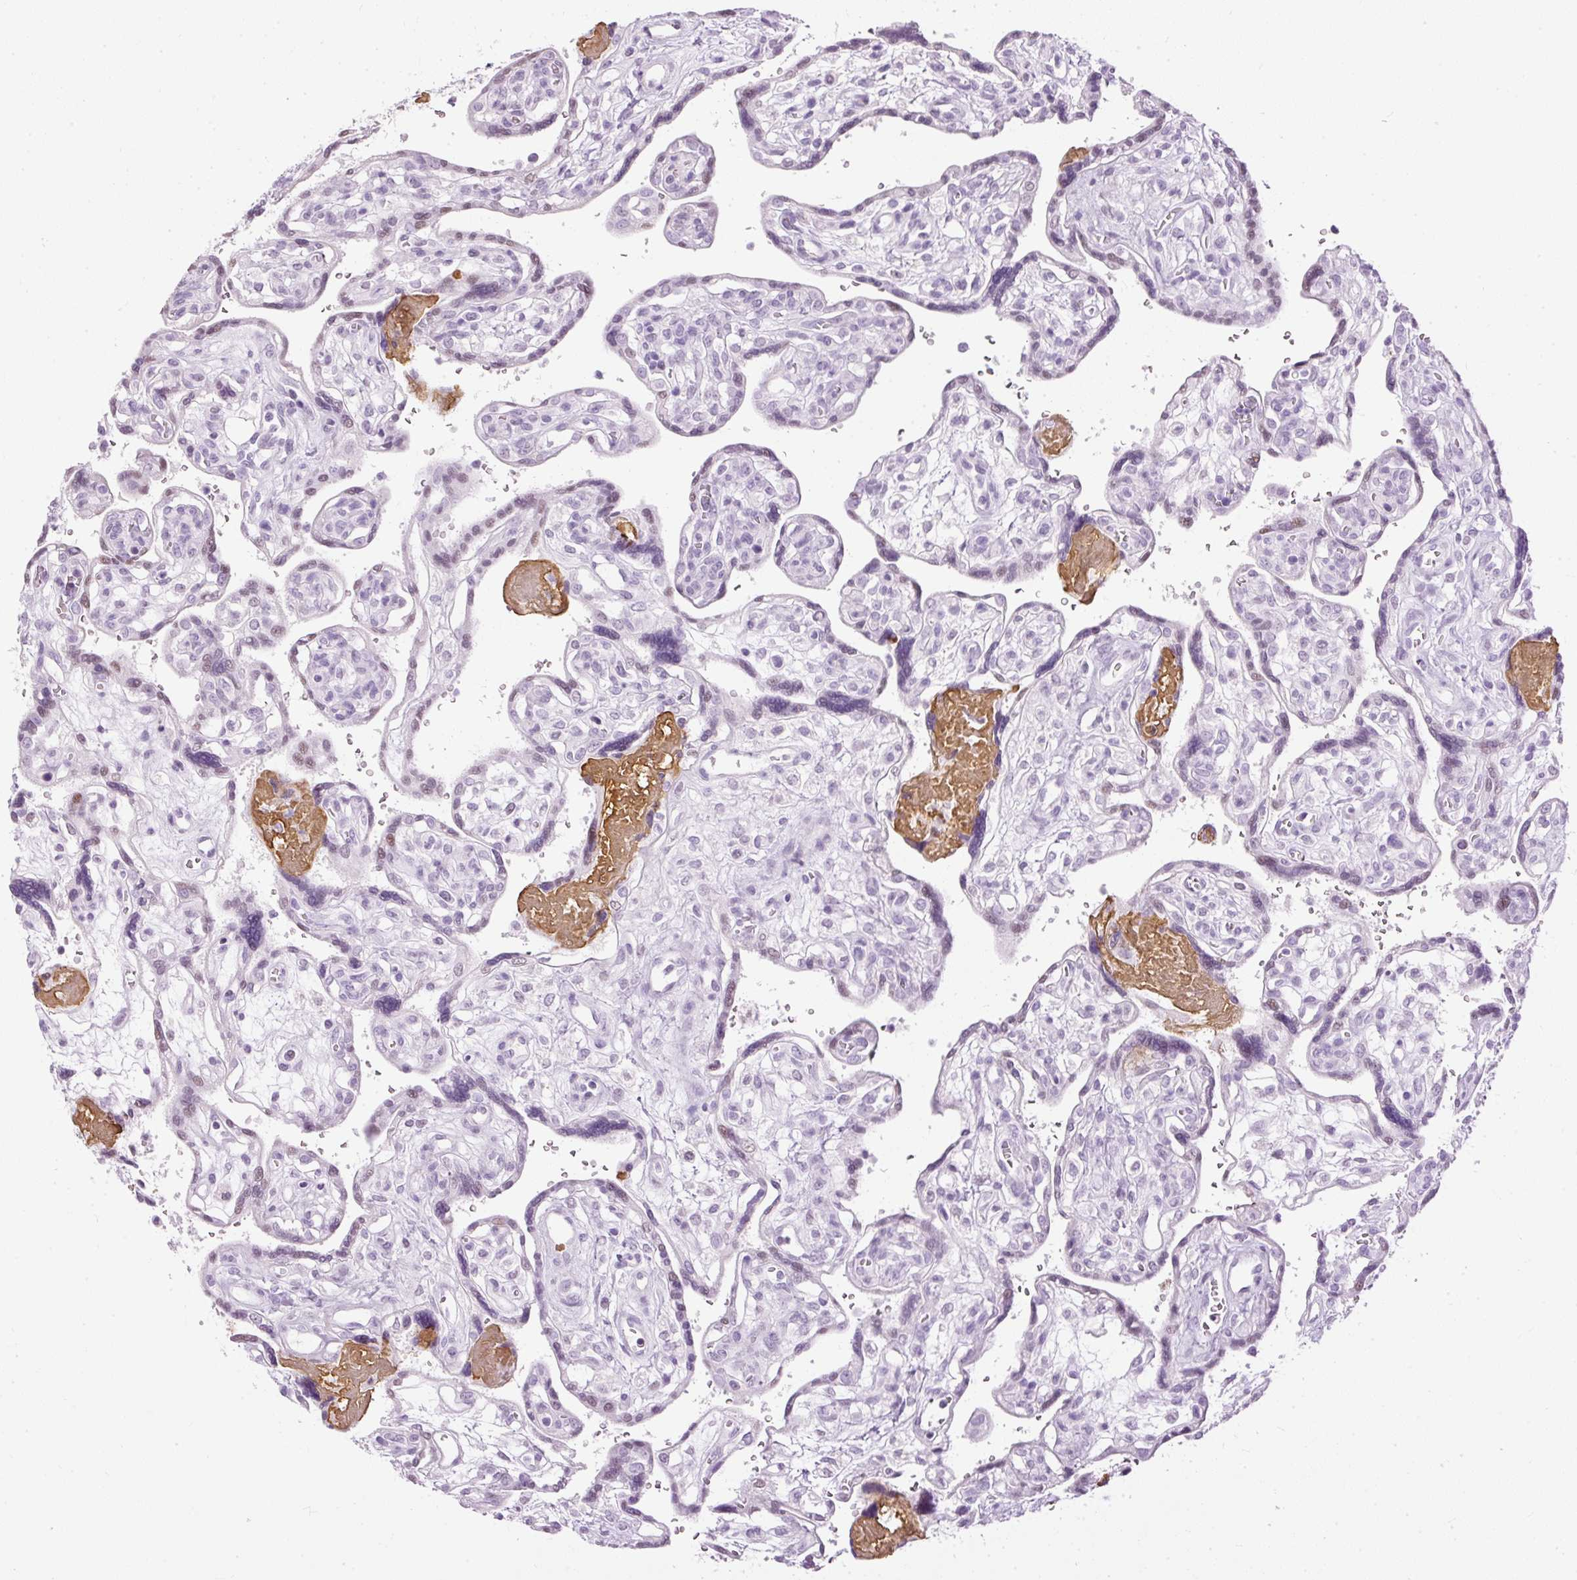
{"staining": {"intensity": "negative", "quantity": "none", "location": "none"}, "tissue": "placenta", "cell_type": "Decidual cells", "image_type": "normal", "snomed": [{"axis": "morphology", "description": "Normal tissue, NOS"}, {"axis": "topography", "description": "Placenta"}], "caption": "Benign placenta was stained to show a protein in brown. There is no significant positivity in decidual cells. The staining was performed using DAB to visualize the protein expression in brown, while the nuclei were stained in blue with hematoxylin (Magnification: 20x).", "gene": "PDE6B", "patient": {"sex": "female", "age": 39}}